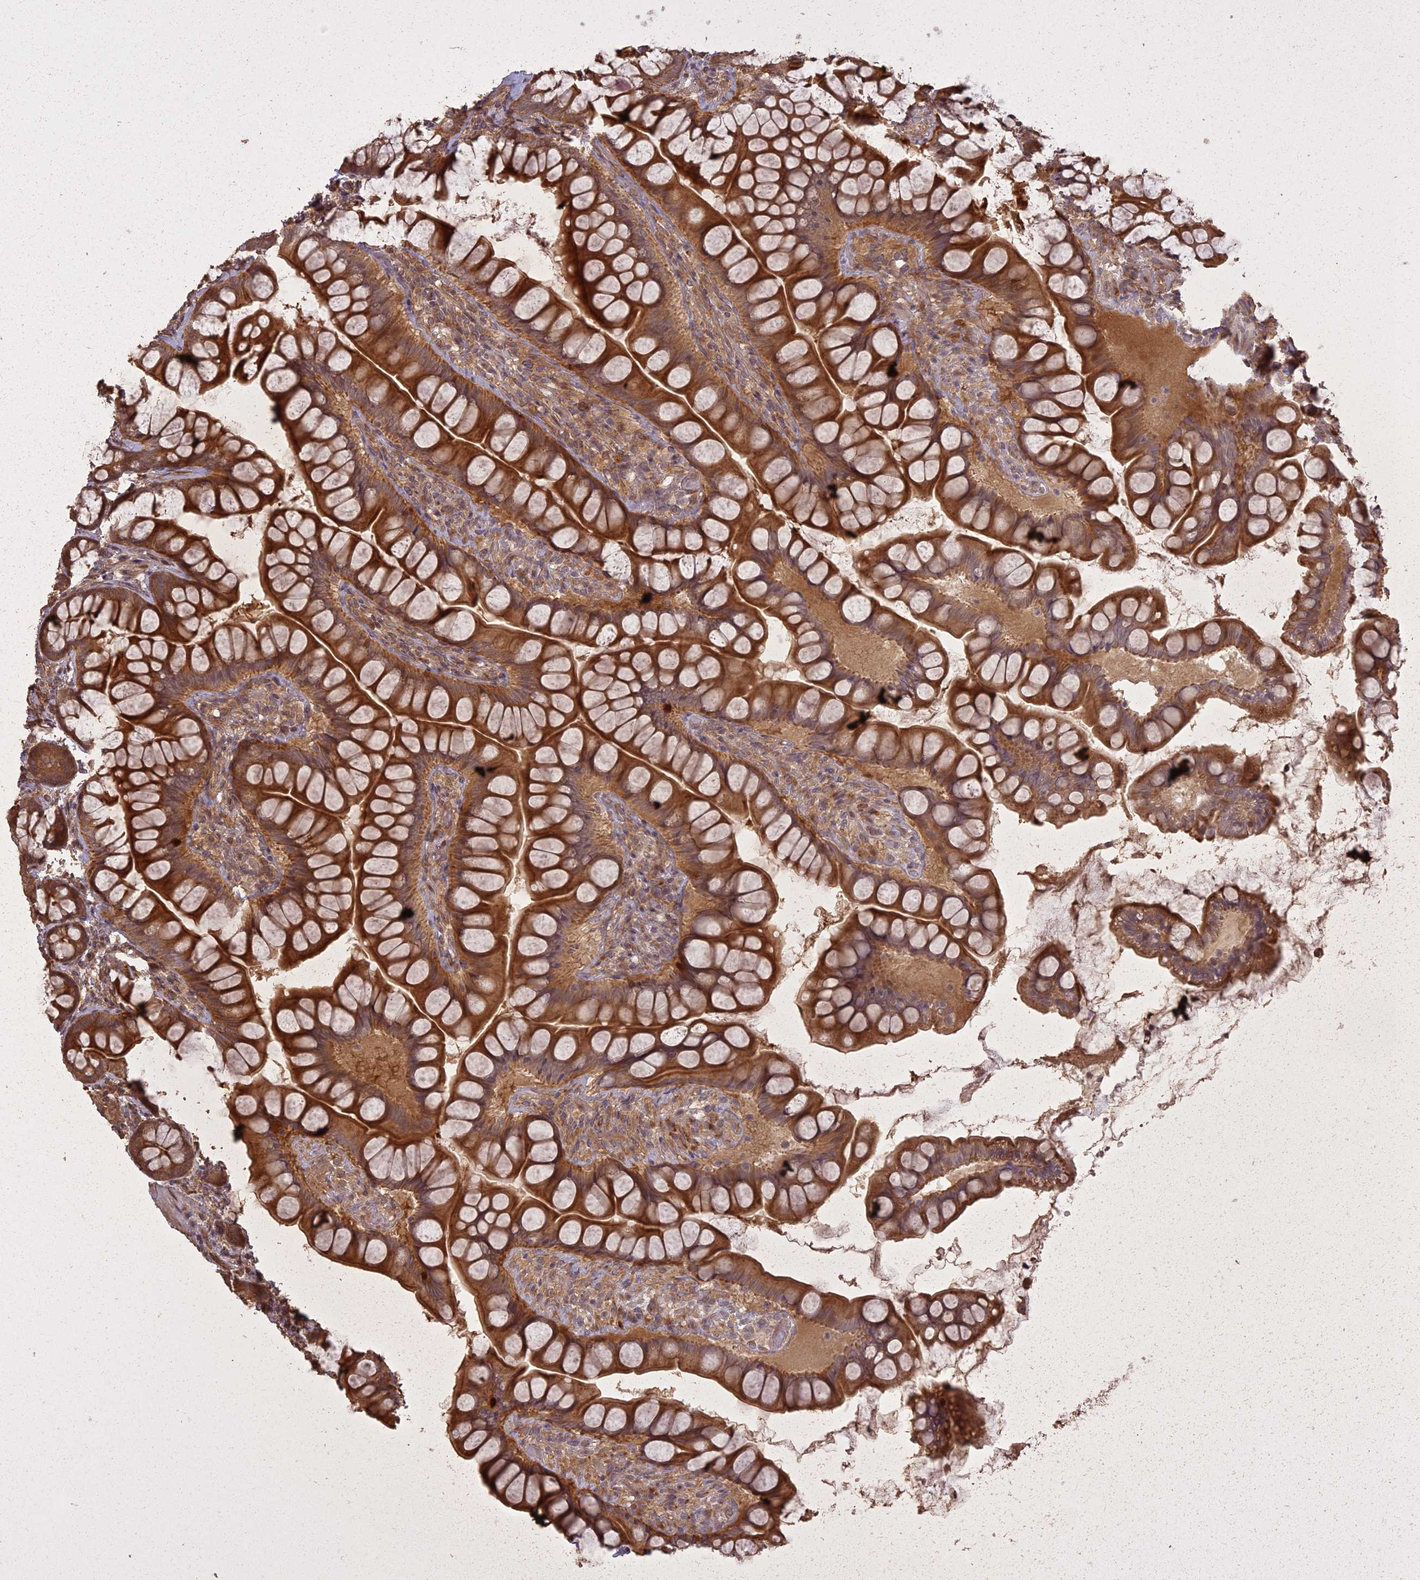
{"staining": {"intensity": "moderate", "quantity": ">75%", "location": "cytoplasmic/membranous"}, "tissue": "small intestine", "cell_type": "Glandular cells", "image_type": "normal", "snomed": [{"axis": "morphology", "description": "Normal tissue, NOS"}, {"axis": "topography", "description": "Small intestine"}], "caption": "IHC (DAB) staining of unremarkable small intestine demonstrates moderate cytoplasmic/membranous protein staining in about >75% of glandular cells.", "gene": "LIN37", "patient": {"sex": "male", "age": 70}}